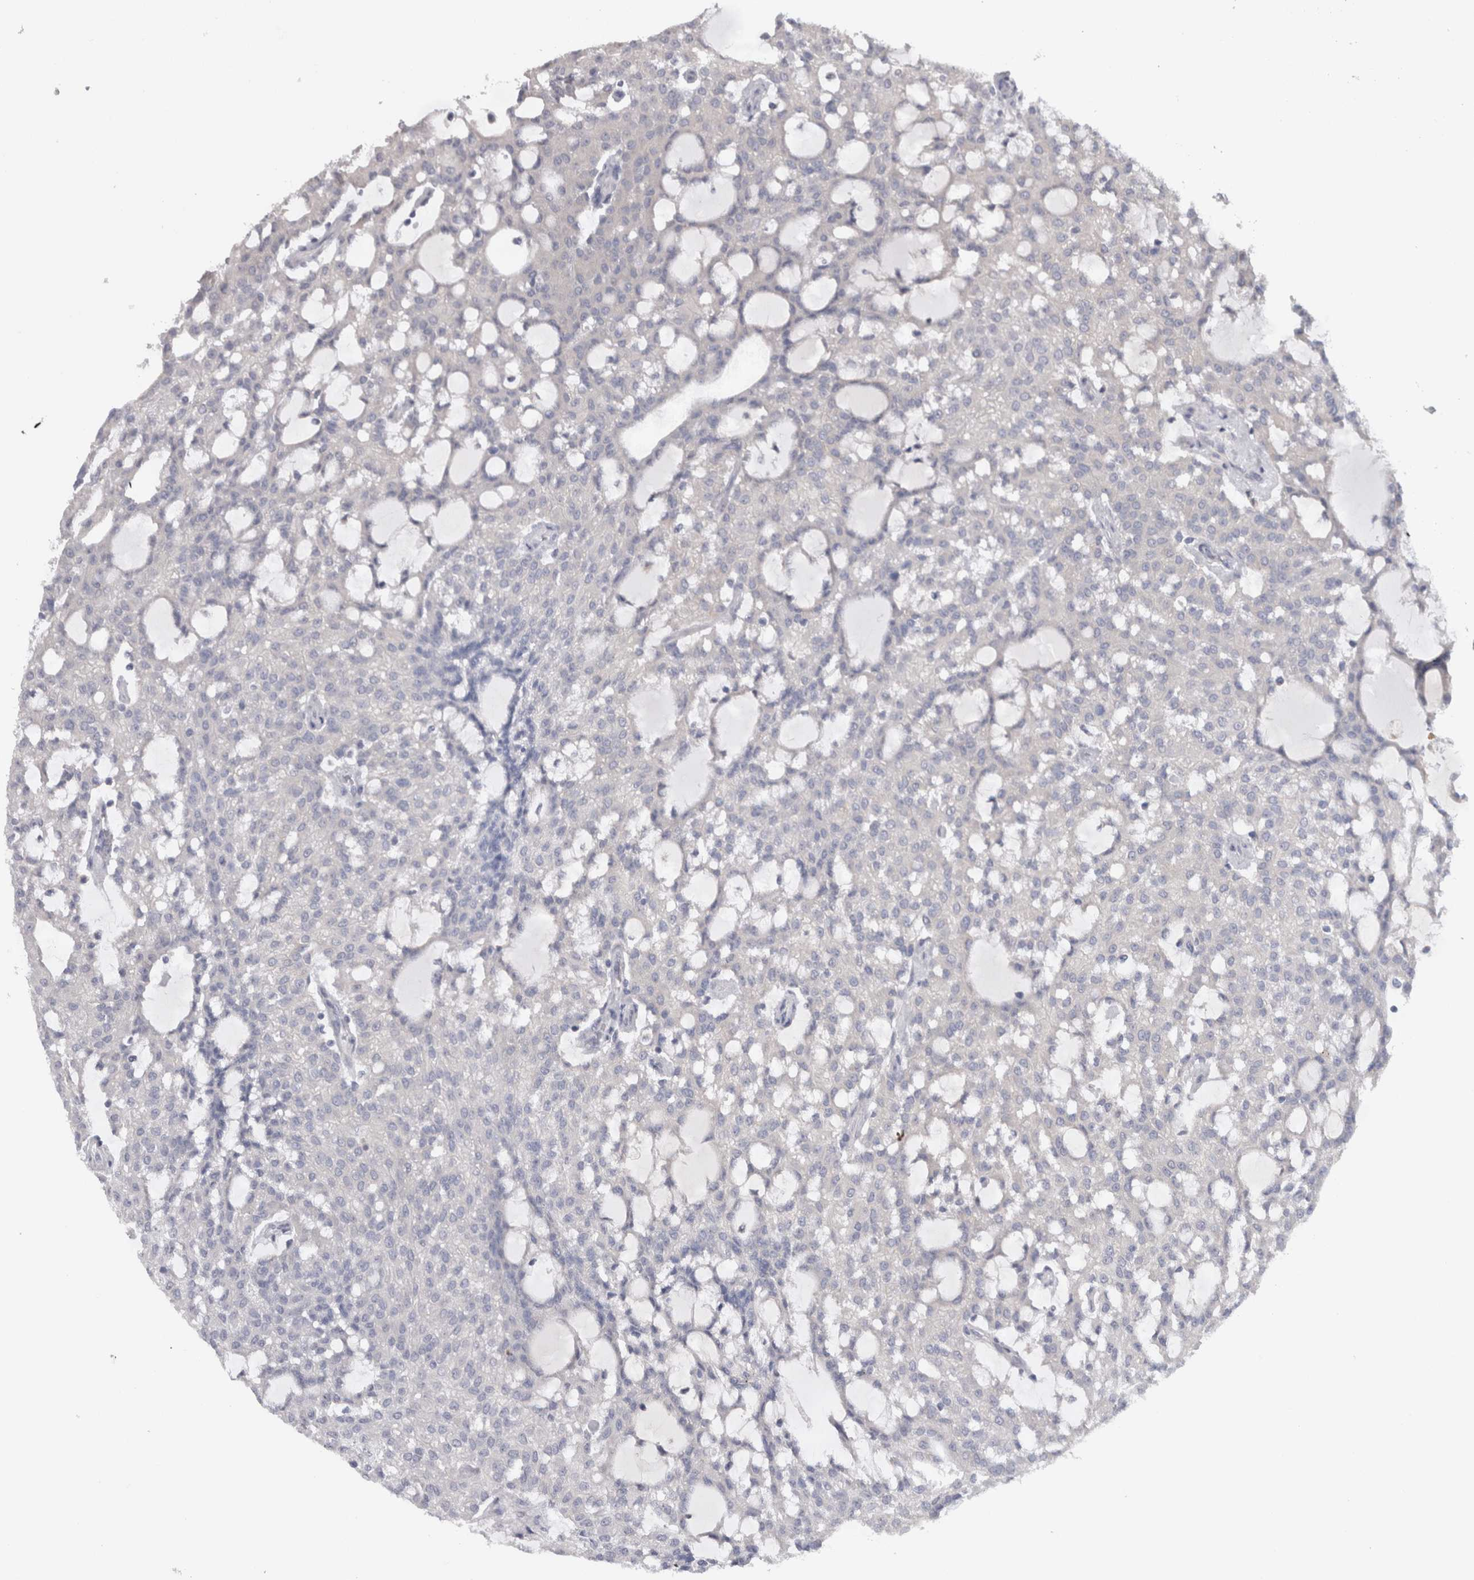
{"staining": {"intensity": "negative", "quantity": "none", "location": "none"}, "tissue": "renal cancer", "cell_type": "Tumor cells", "image_type": "cancer", "snomed": [{"axis": "morphology", "description": "Adenocarcinoma, NOS"}, {"axis": "topography", "description": "Kidney"}], "caption": "Tumor cells are negative for brown protein staining in renal cancer (adenocarcinoma).", "gene": "LRRC40", "patient": {"sex": "male", "age": 63}}